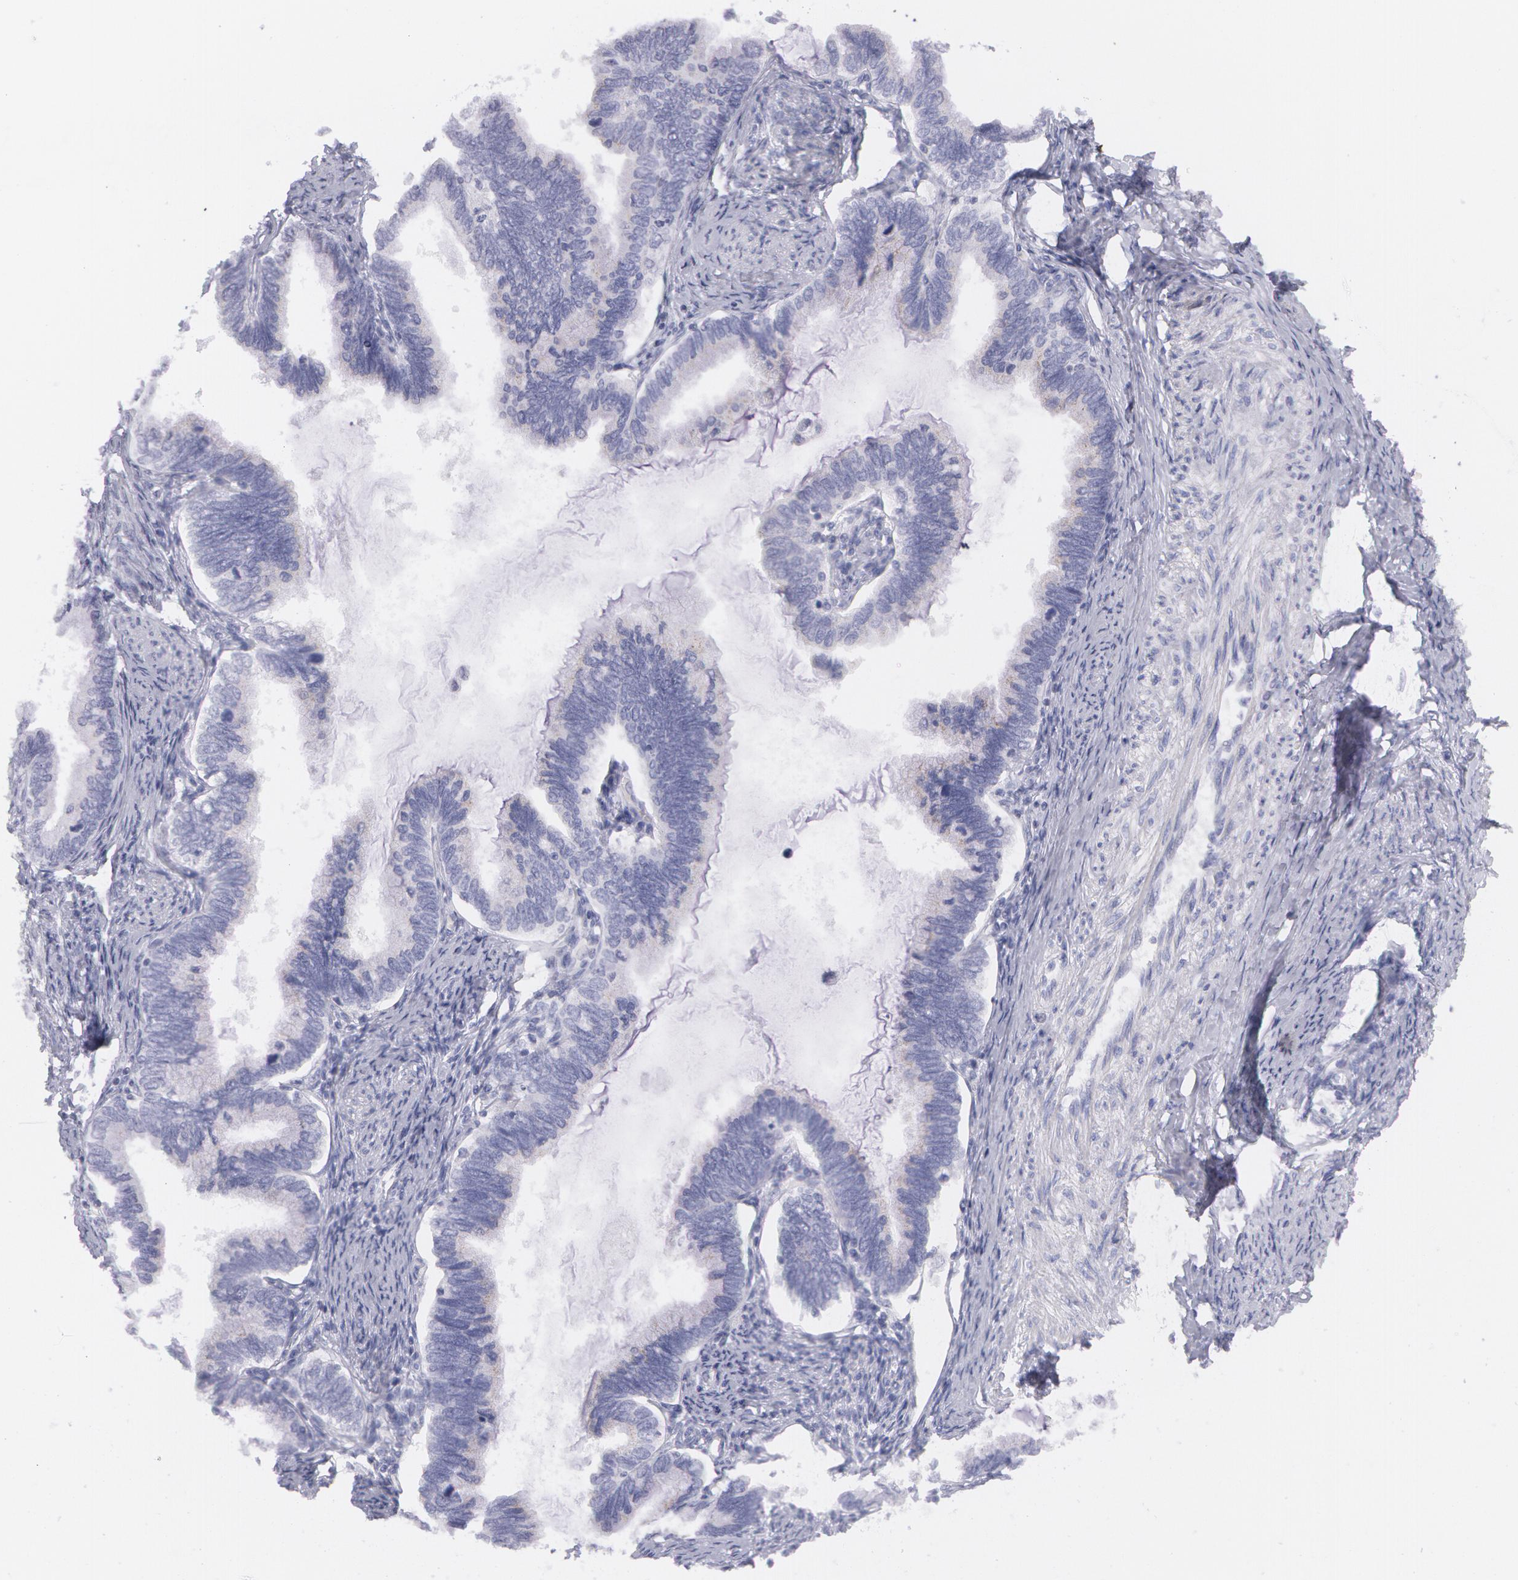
{"staining": {"intensity": "negative", "quantity": "none", "location": "none"}, "tissue": "cervical cancer", "cell_type": "Tumor cells", "image_type": "cancer", "snomed": [{"axis": "morphology", "description": "Adenocarcinoma, NOS"}, {"axis": "topography", "description": "Cervix"}], "caption": "The image demonstrates no significant expression in tumor cells of cervical adenocarcinoma.", "gene": "AMACR", "patient": {"sex": "female", "age": 49}}